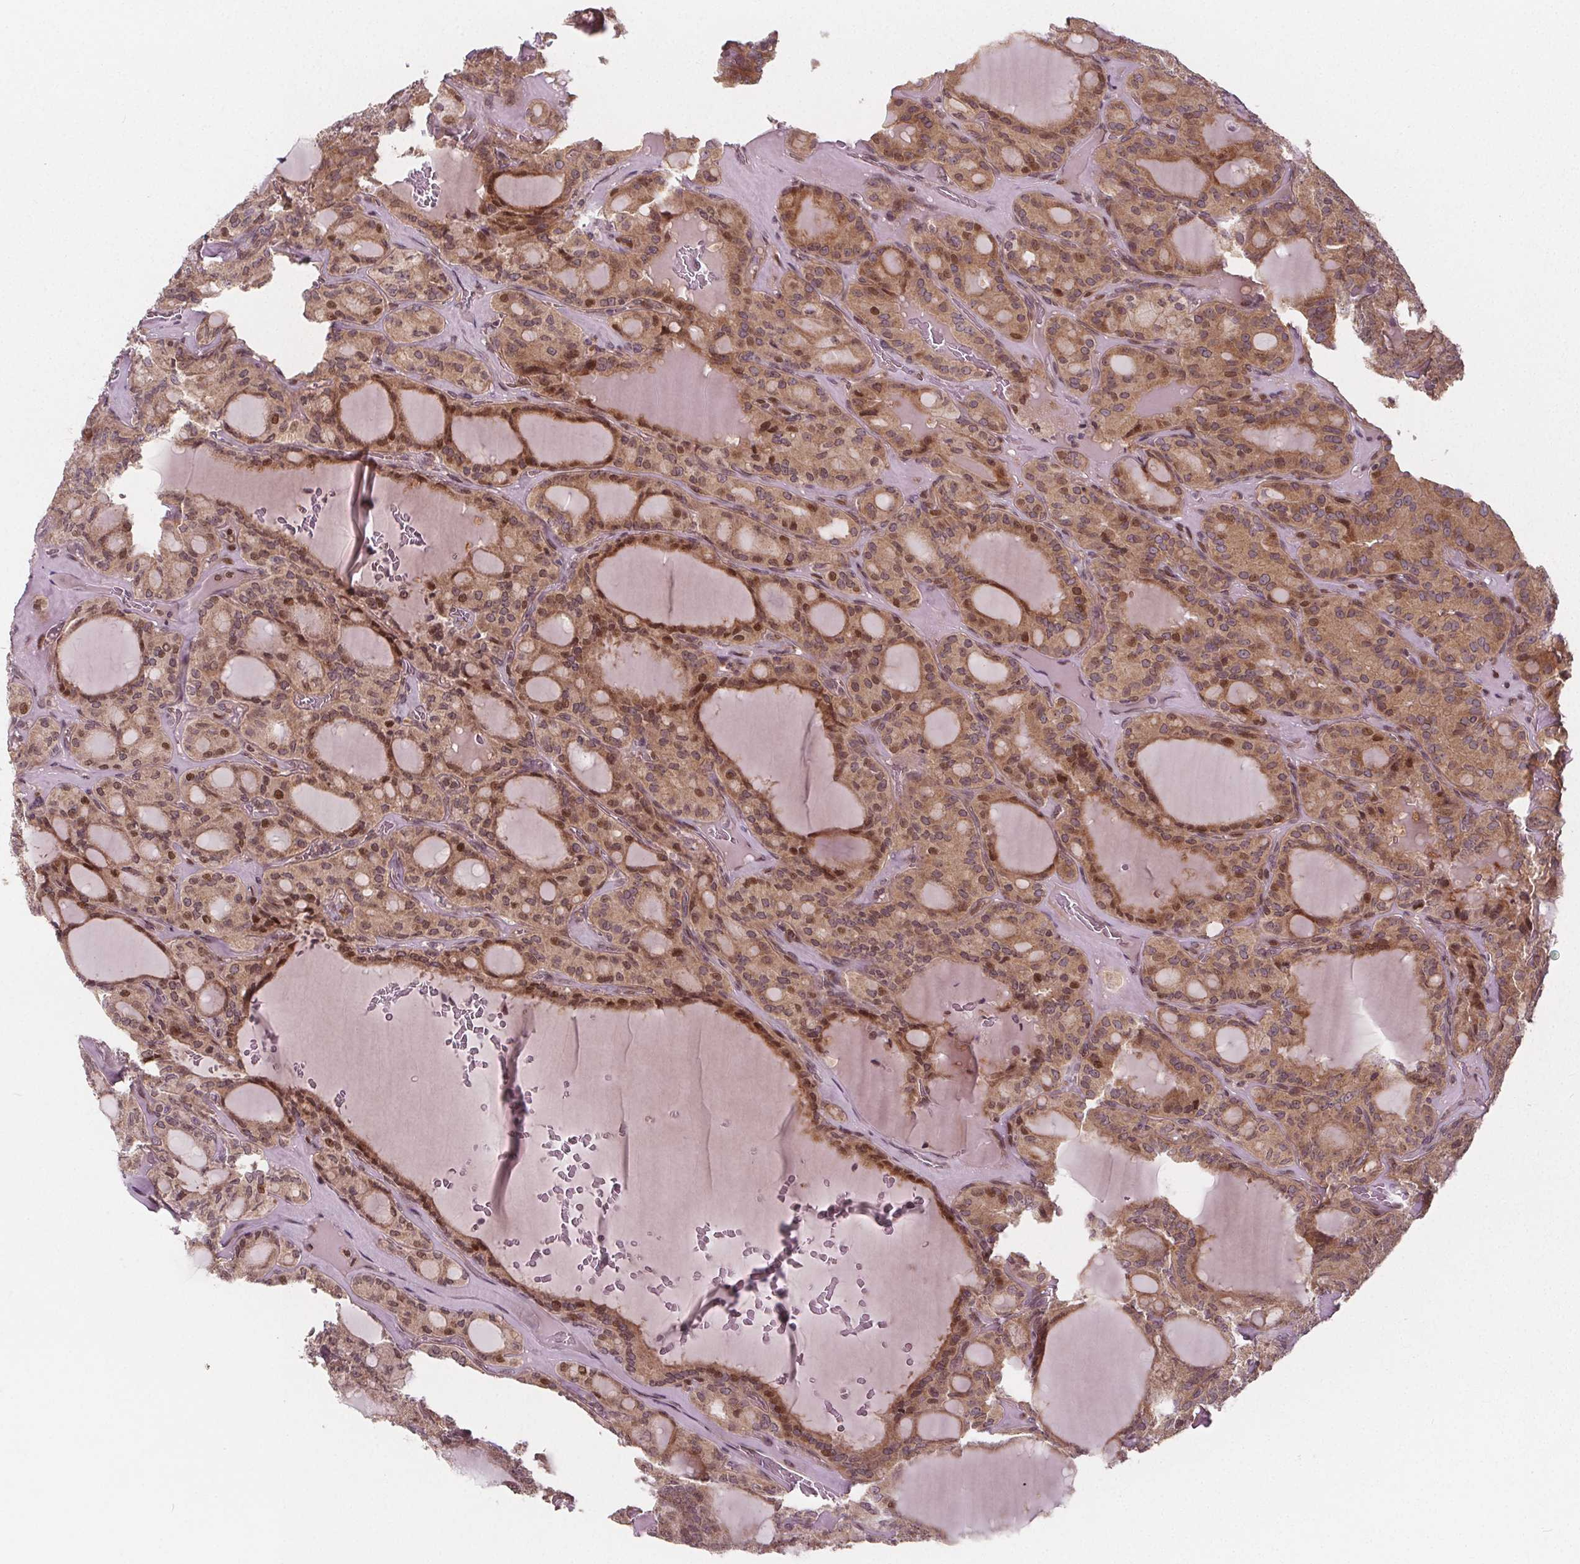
{"staining": {"intensity": "weak", "quantity": ">75%", "location": "cytoplasmic/membranous,nuclear"}, "tissue": "thyroid cancer", "cell_type": "Tumor cells", "image_type": "cancer", "snomed": [{"axis": "morphology", "description": "Papillary adenocarcinoma, NOS"}, {"axis": "topography", "description": "Thyroid gland"}], "caption": "Weak cytoplasmic/membranous and nuclear staining for a protein is present in about >75% of tumor cells of papillary adenocarcinoma (thyroid) using immunohistochemistry.", "gene": "AKT1S1", "patient": {"sex": "male", "age": 87}}